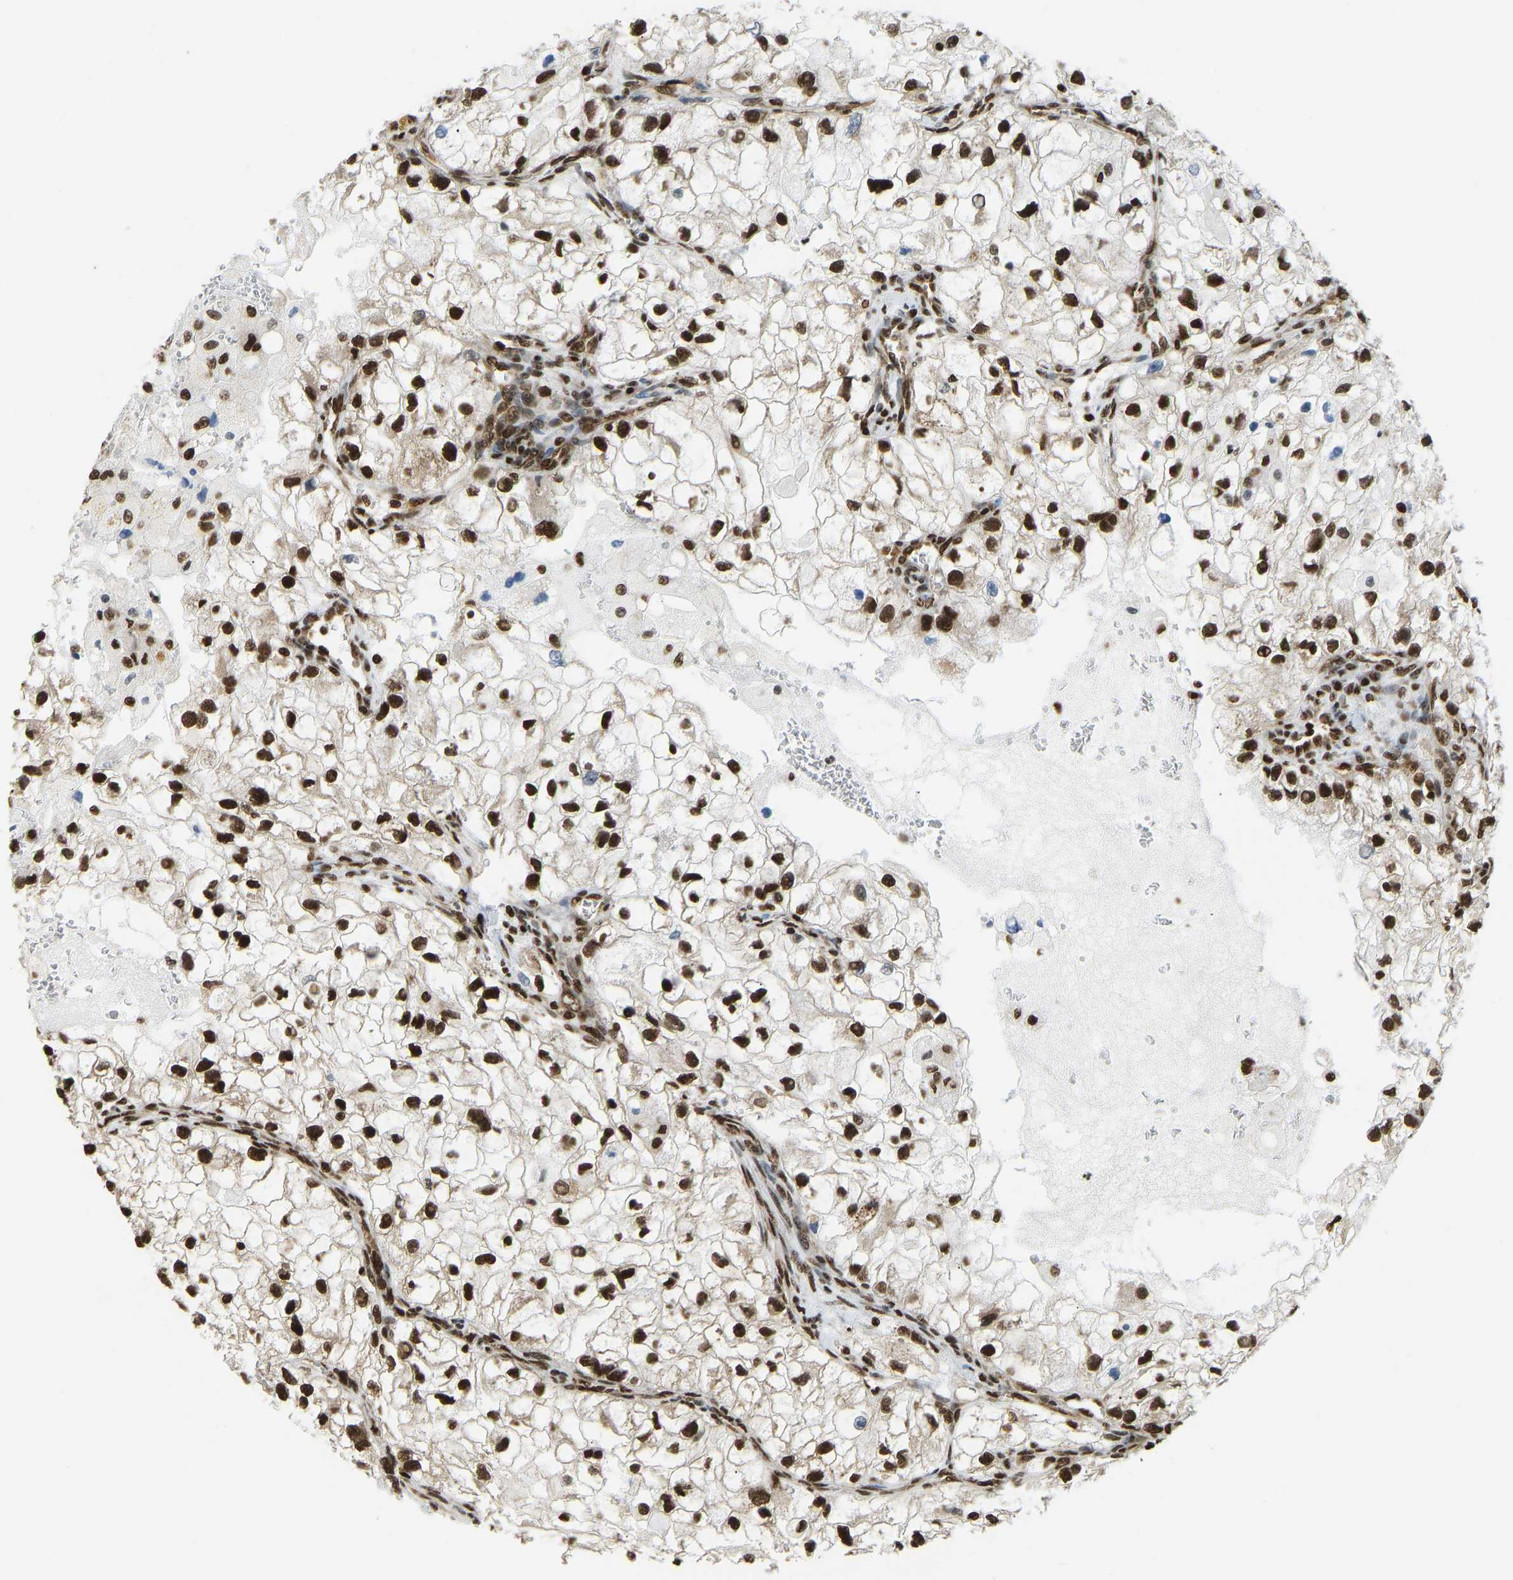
{"staining": {"intensity": "strong", "quantity": ">75%", "location": "nuclear"}, "tissue": "renal cancer", "cell_type": "Tumor cells", "image_type": "cancer", "snomed": [{"axis": "morphology", "description": "Adenocarcinoma, NOS"}, {"axis": "topography", "description": "Kidney"}], "caption": "The image displays immunohistochemical staining of adenocarcinoma (renal). There is strong nuclear staining is identified in about >75% of tumor cells.", "gene": "ZSCAN20", "patient": {"sex": "female", "age": 70}}